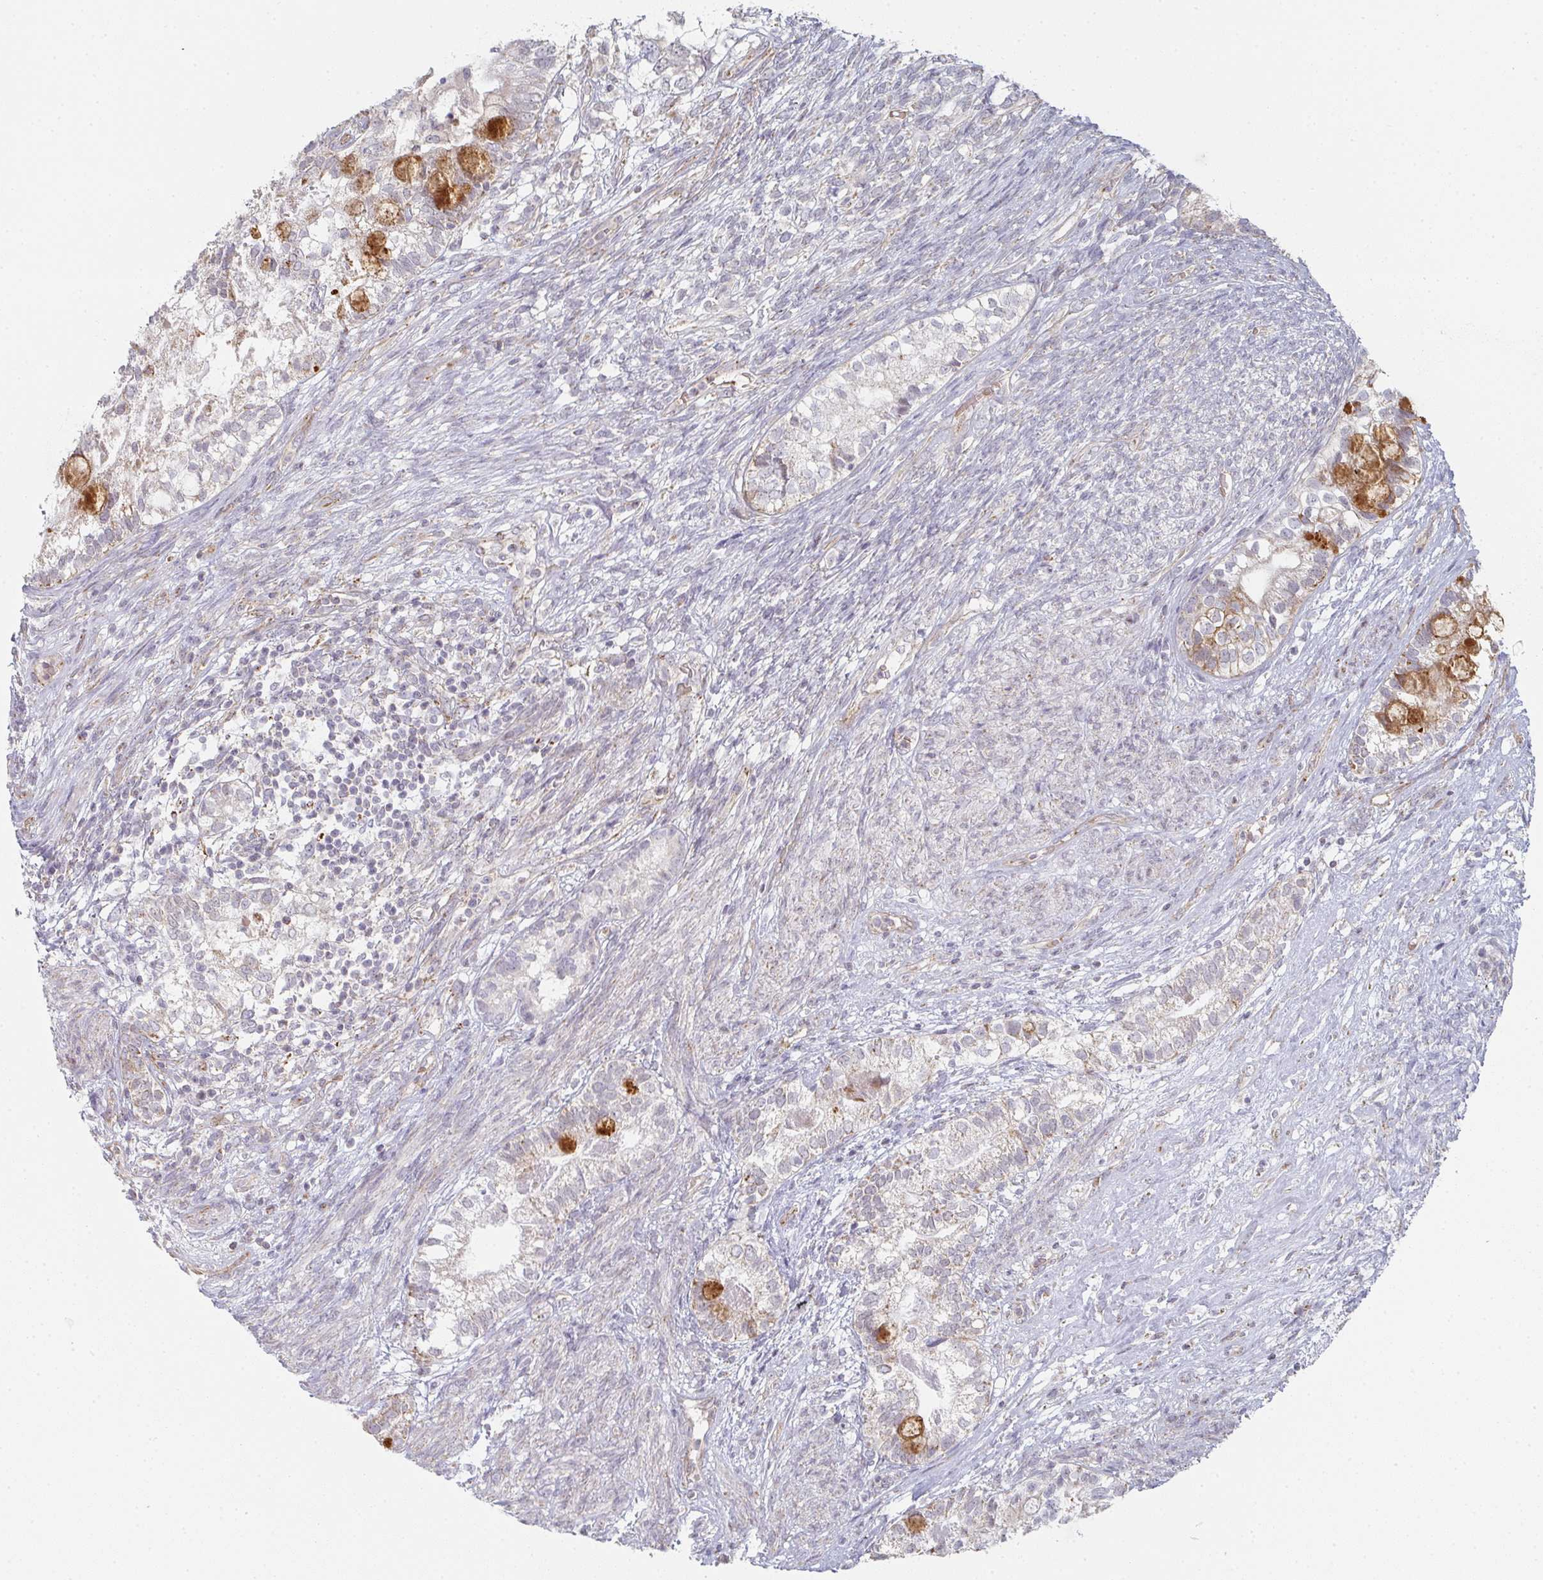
{"staining": {"intensity": "moderate", "quantity": "<25%", "location": "cytoplasmic/membranous"}, "tissue": "testis cancer", "cell_type": "Tumor cells", "image_type": "cancer", "snomed": [{"axis": "morphology", "description": "Seminoma, NOS"}, {"axis": "morphology", "description": "Carcinoma, Embryonal, NOS"}, {"axis": "topography", "description": "Testis"}], "caption": "The immunohistochemical stain shows moderate cytoplasmic/membranous staining in tumor cells of testis cancer (seminoma) tissue.", "gene": "ZNF526", "patient": {"sex": "male", "age": 41}}